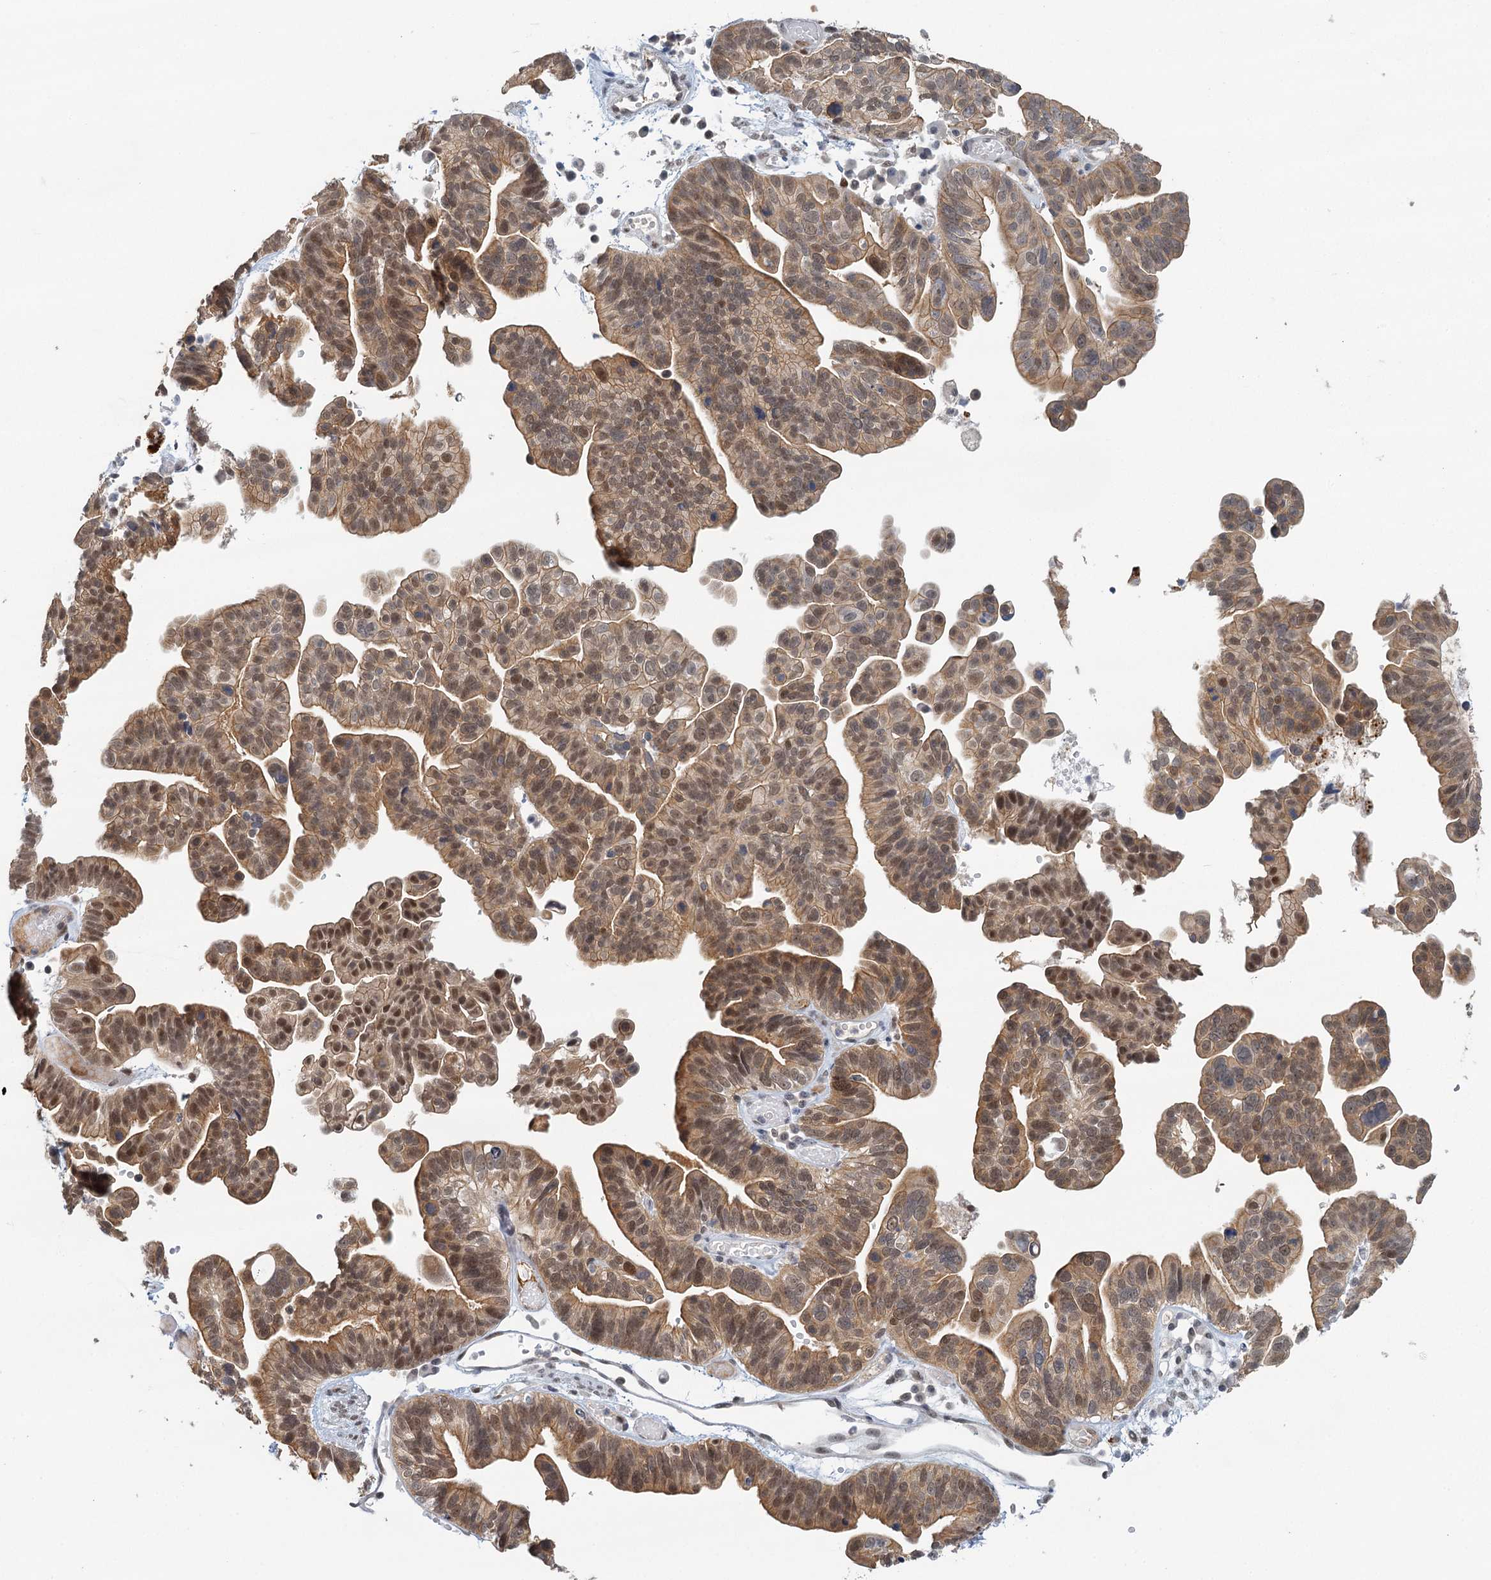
{"staining": {"intensity": "moderate", "quantity": ">75%", "location": "cytoplasmic/membranous,nuclear"}, "tissue": "ovarian cancer", "cell_type": "Tumor cells", "image_type": "cancer", "snomed": [{"axis": "morphology", "description": "Cystadenocarcinoma, serous, NOS"}, {"axis": "topography", "description": "Ovary"}], "caption": "High-power microscopy captured an IHC photomicrograph of ovarian serous cystadenocarcinoma, revealing moderate cytoplasmic/membranous and nuclear staining in approximately >75% of tumor cells. (Stains: DAB (3,3'-diaminobenzidine) in brown, nuclei in blue, Microscopy: brightfield microscopy at high magnification).", "gene": "GPATCH11", "patient": {"sex": "female", "age": 56}}